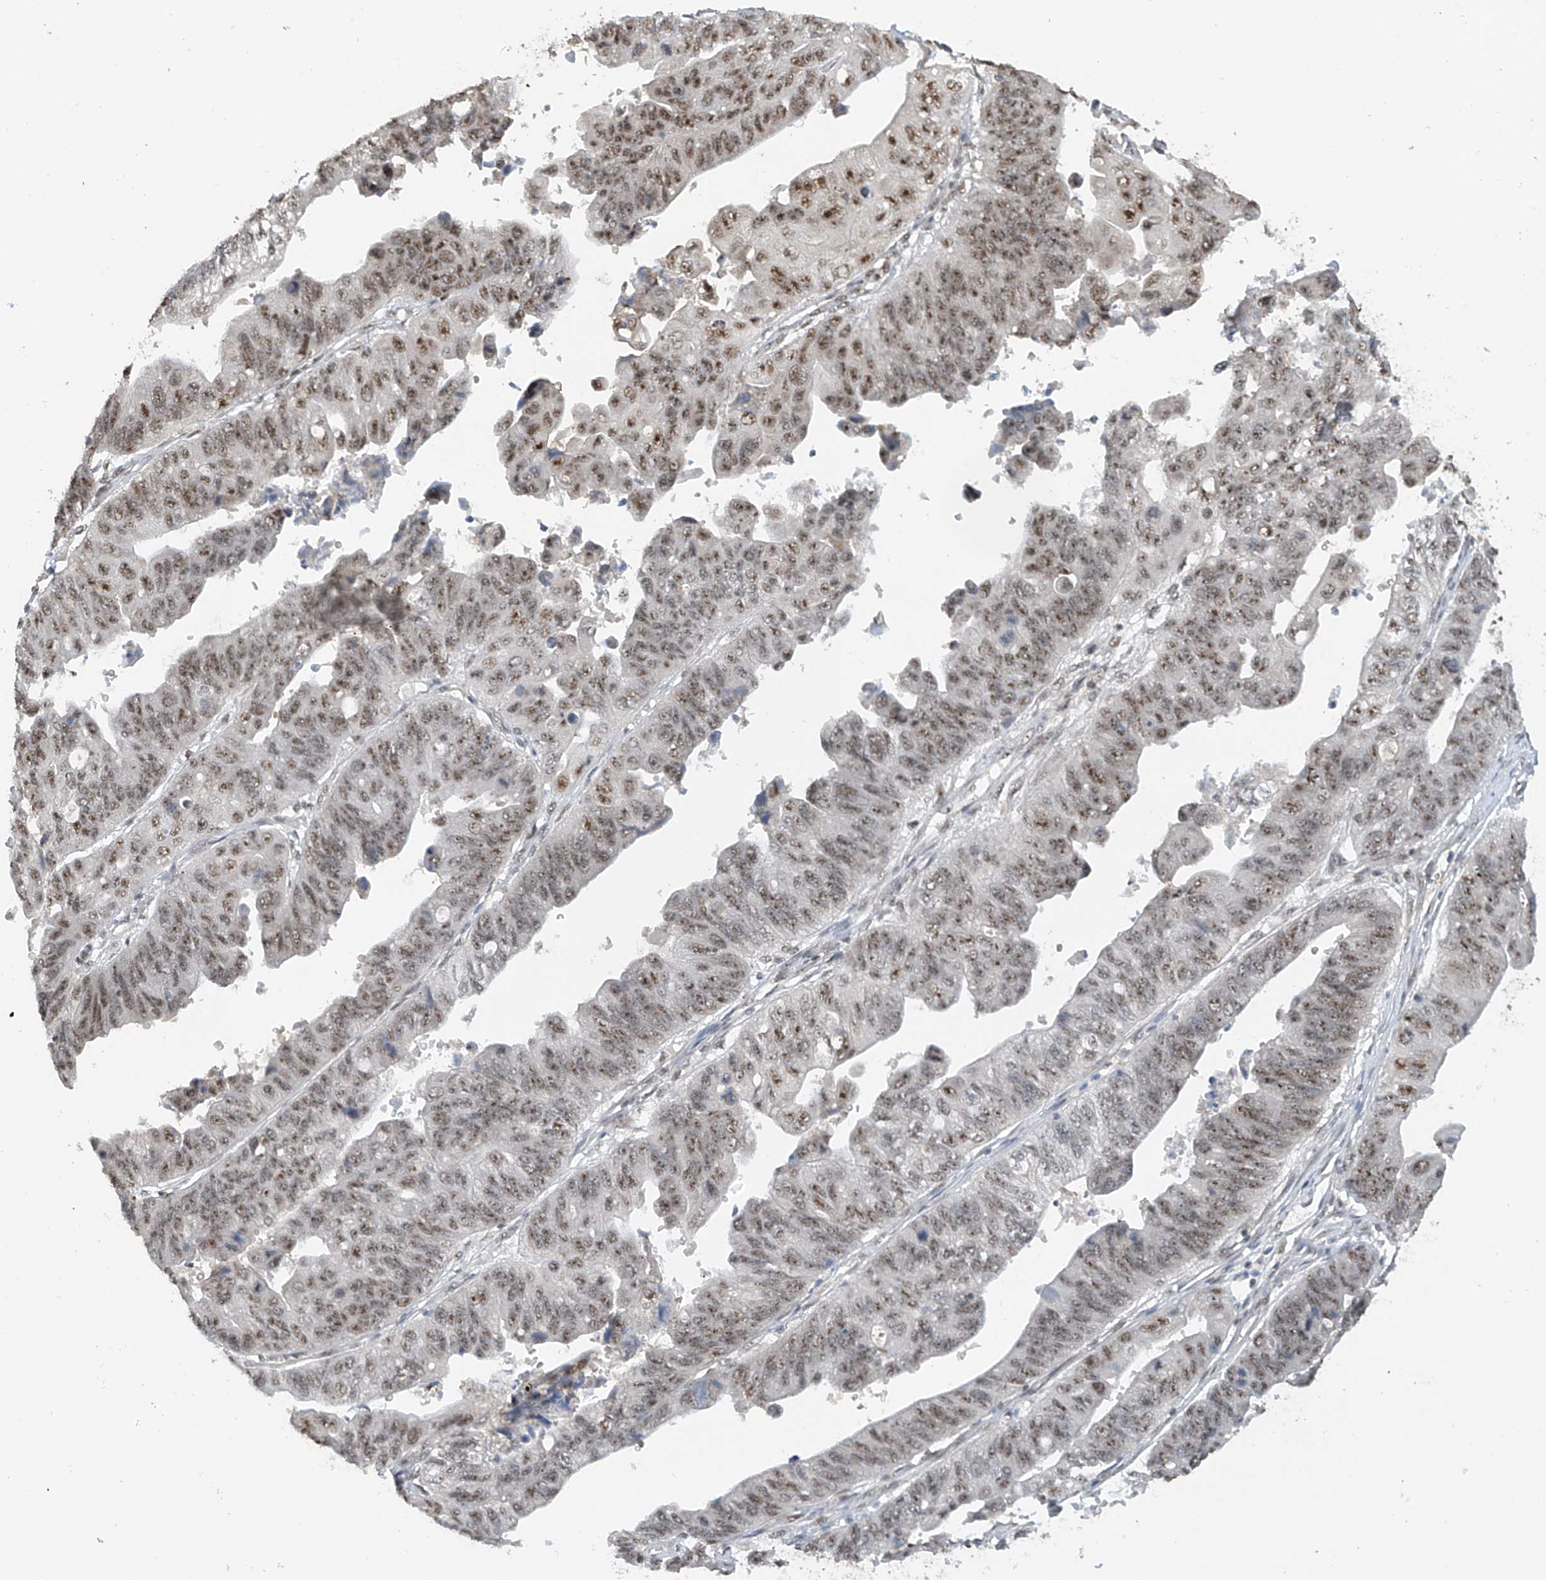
{"staining": {"intensity": "moderate", "quantity": ">75%", "location": "nuclear"}, "tissue": "stomach cancer", "cell_type": "Tumor cells", "image_type": "cancer", "snomed": [{"axis": "morphology", "description": "Adenocarcinoma, NOS"}, {"axis": "topography", "description": "Stomach"}], "caption": "Protein expression analysis of stomach cancer (adenocarcinoma) shows moderate nuclear staining in about >75% of tumor cells.", "gene": "C1orf131", "patient": {"sex": "male", "age": 59}}